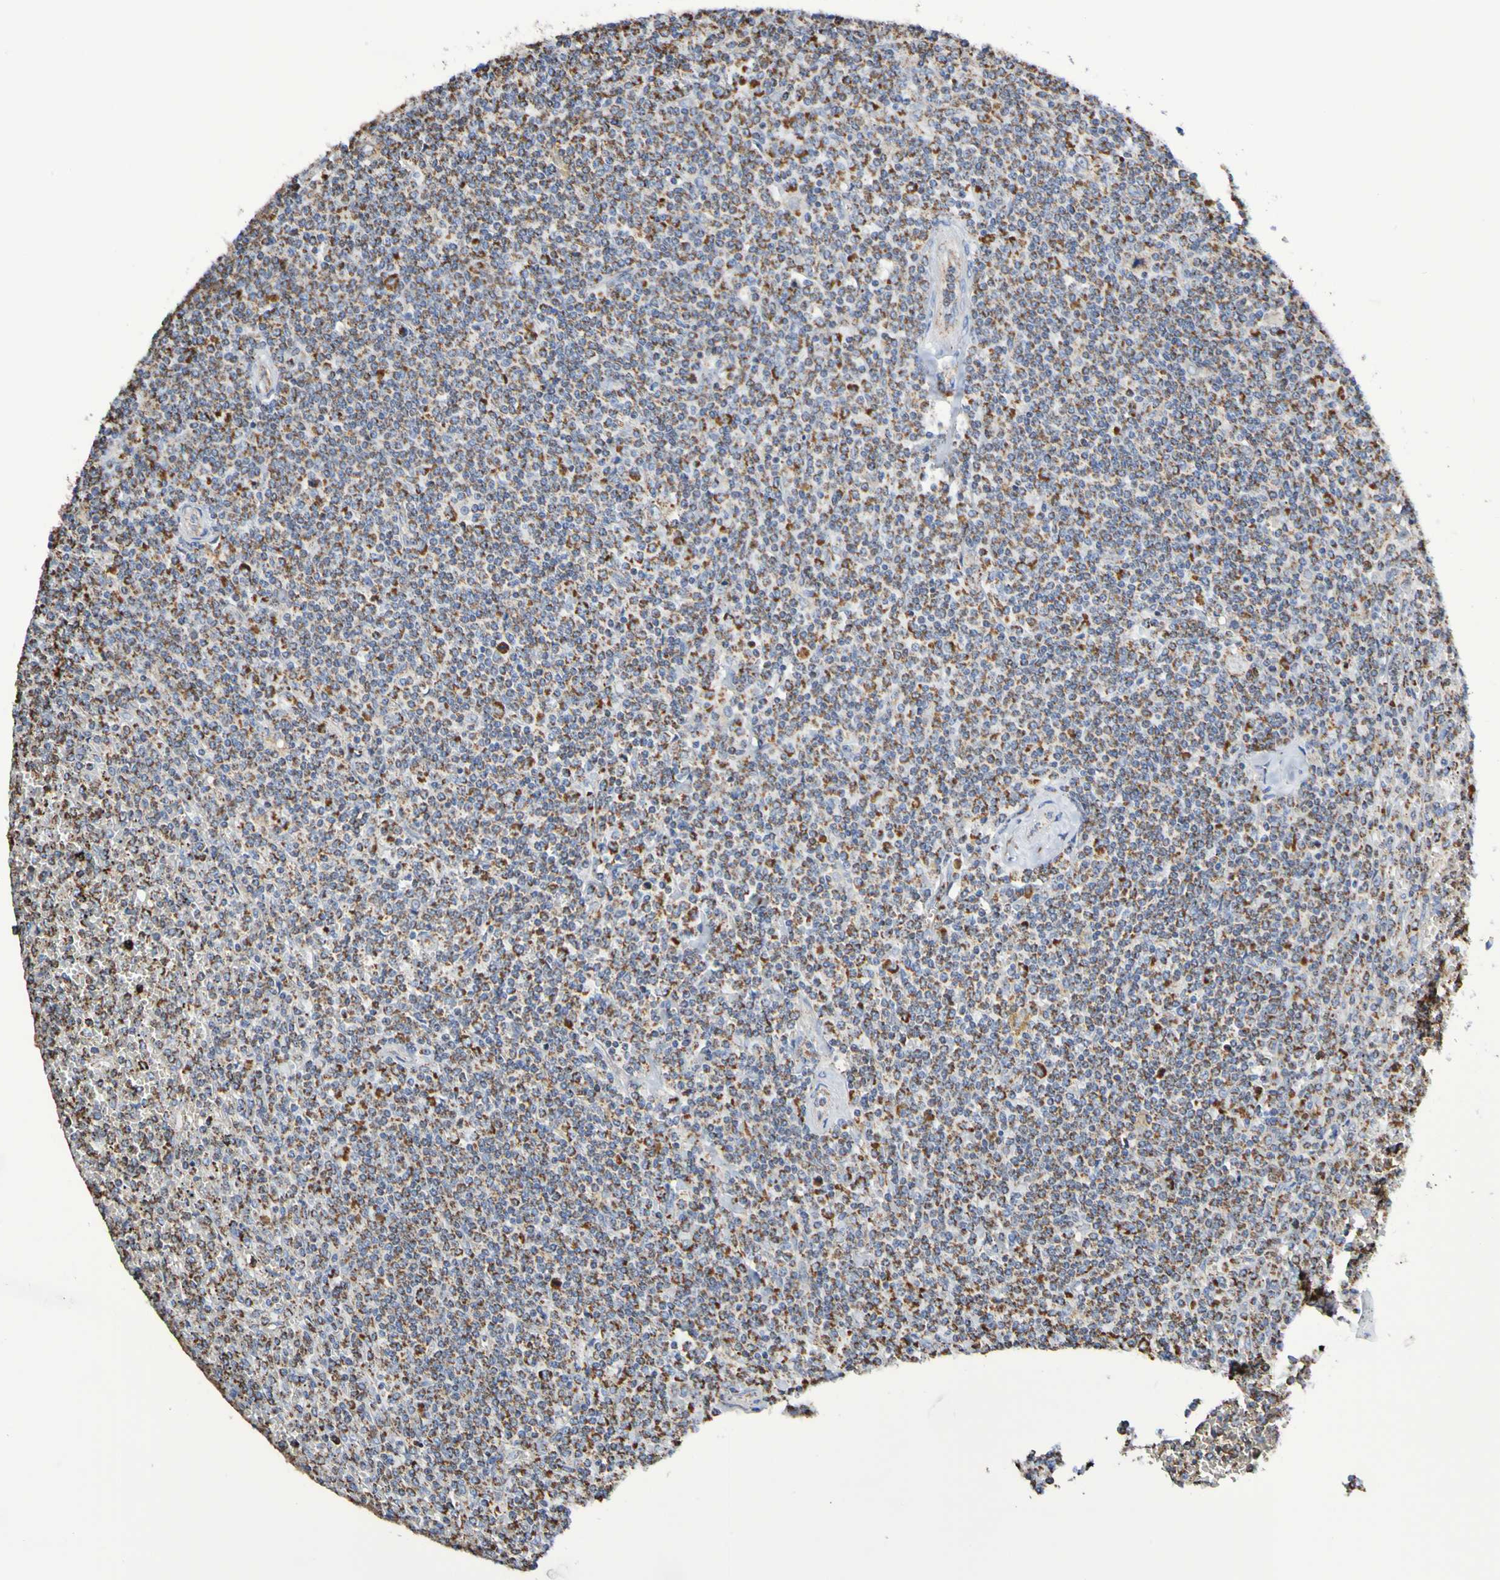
{"staining": {"intensity": "moderate", "quantity": "25%-75%", "location": "cytoplasmic/membranous"}, "tissue": "lymphoma", "cell_type": "Tumor cells", "image_type": "cancer", "snomed": [{"axis": "morphology", "description": "Malignant lymphoma, non-Hodgkin's type, Low grade"}, {"axis": "topography", "description": "Spleen"}], "caption": "This photomicrograph reveals immunohistochemistry (IHC) staining of lymphoma, with medium moderate cytoplasmic/membranous positivity in approximately 25%-75% of tumor cells.", "gene": "IL18R1", "patient": {"sex": "female", "age": 19}}